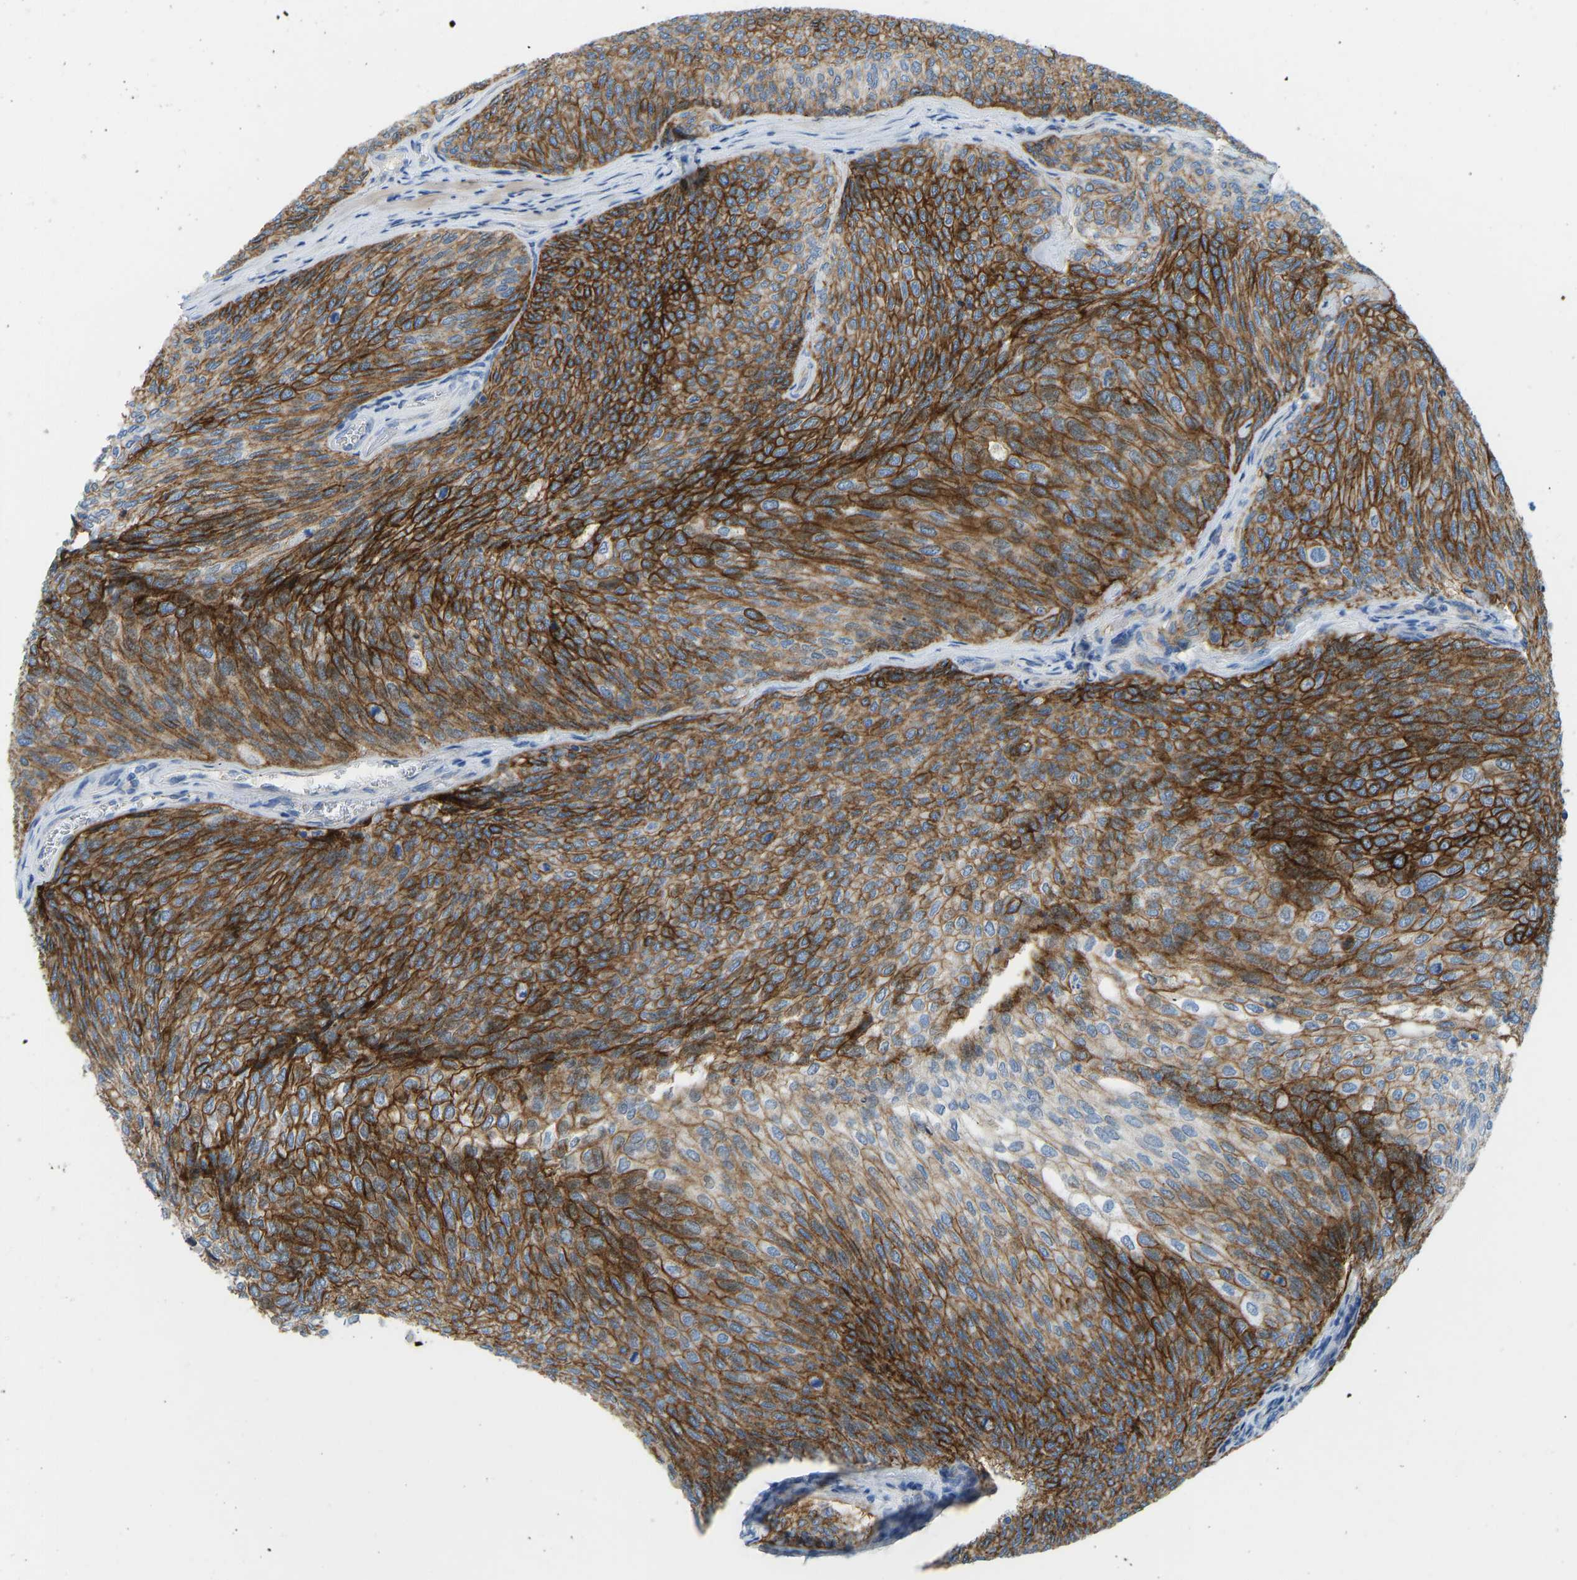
{"staining": {"intensity": "strong", "quantity": ">75%", "location": "cytoplasmic/membranous"}, "tissue": "urothelial cancer", "cell_type": "Tumor cells", "image_type": "cancer", "snomed": [{"axis": "morphology", "description": "Urothelial carcinoma, Low grade"}, {"axis": "topography", "description": "Urinary bladder"}], "caption": "High-power microscopy captured an immunohistochemistry photomicrograph of urothelial cancer, revealing strong cytoplasmic/membranous positivity in about >75% of tumor cells.", "gene": "ATP1A1", "patient": {"sex": "female", "age": 79}}